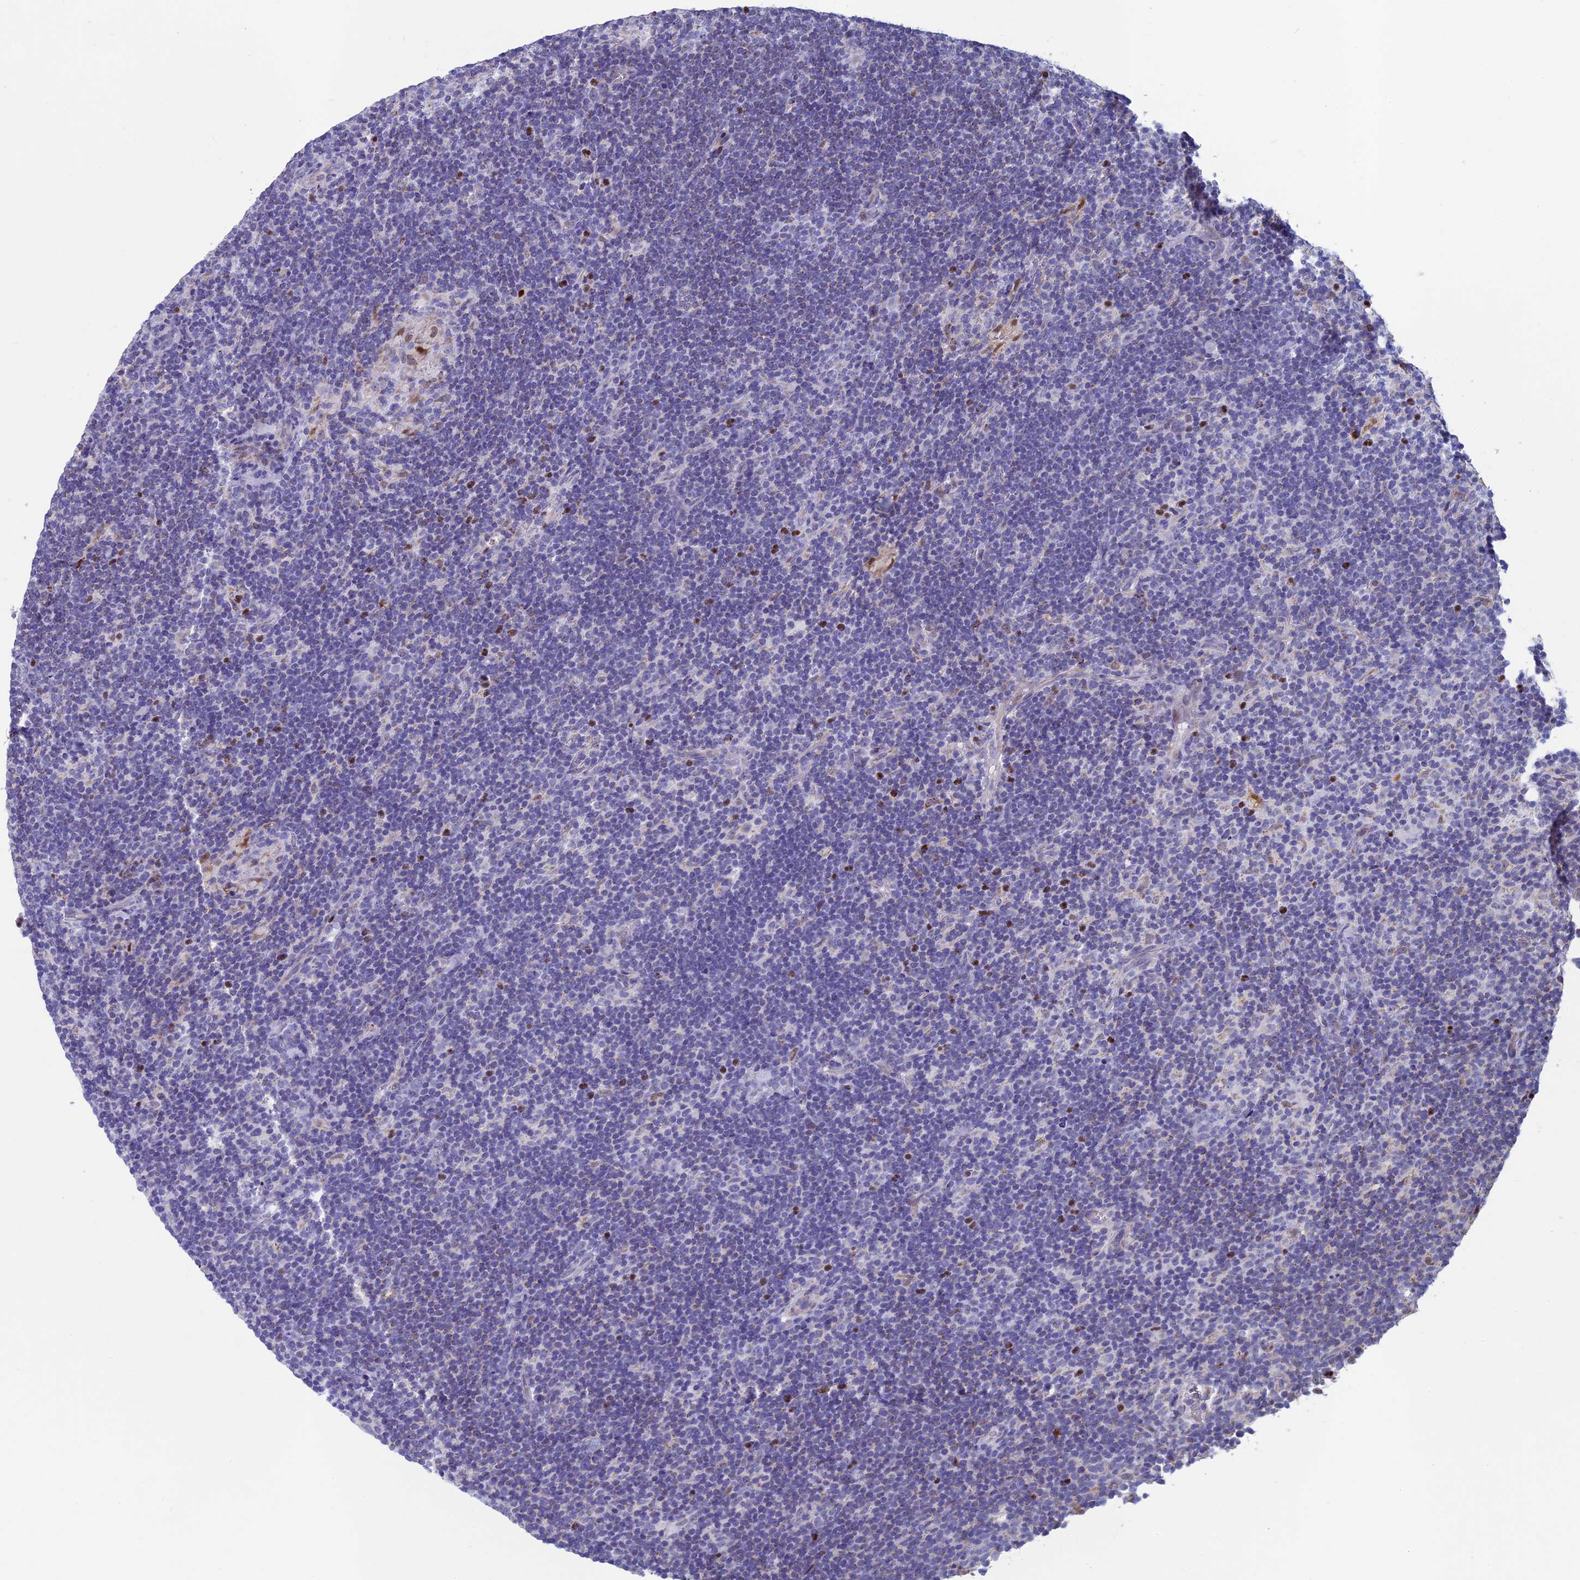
{"staining": {"intensity": "negative", "quantity": "none", "location": "none"}, "tissue": "lymphoma", "cell_type": "Tumor cells", "image_type": "cancer", "snomed": [{"axis": "morphology", "description": "Hodgkin's disease, NOS"}, {"axis": "topography", "description": "Lymph node"}], "caption": "DAB immunohistochemical staining of lymphoma reveals no significant staining in tumor cells. (DAB (3,3'-diaminobenzidine) IHC, high magnification).", "gene": "ACSS1", "patient": {"sex": "female", "age": 57}}